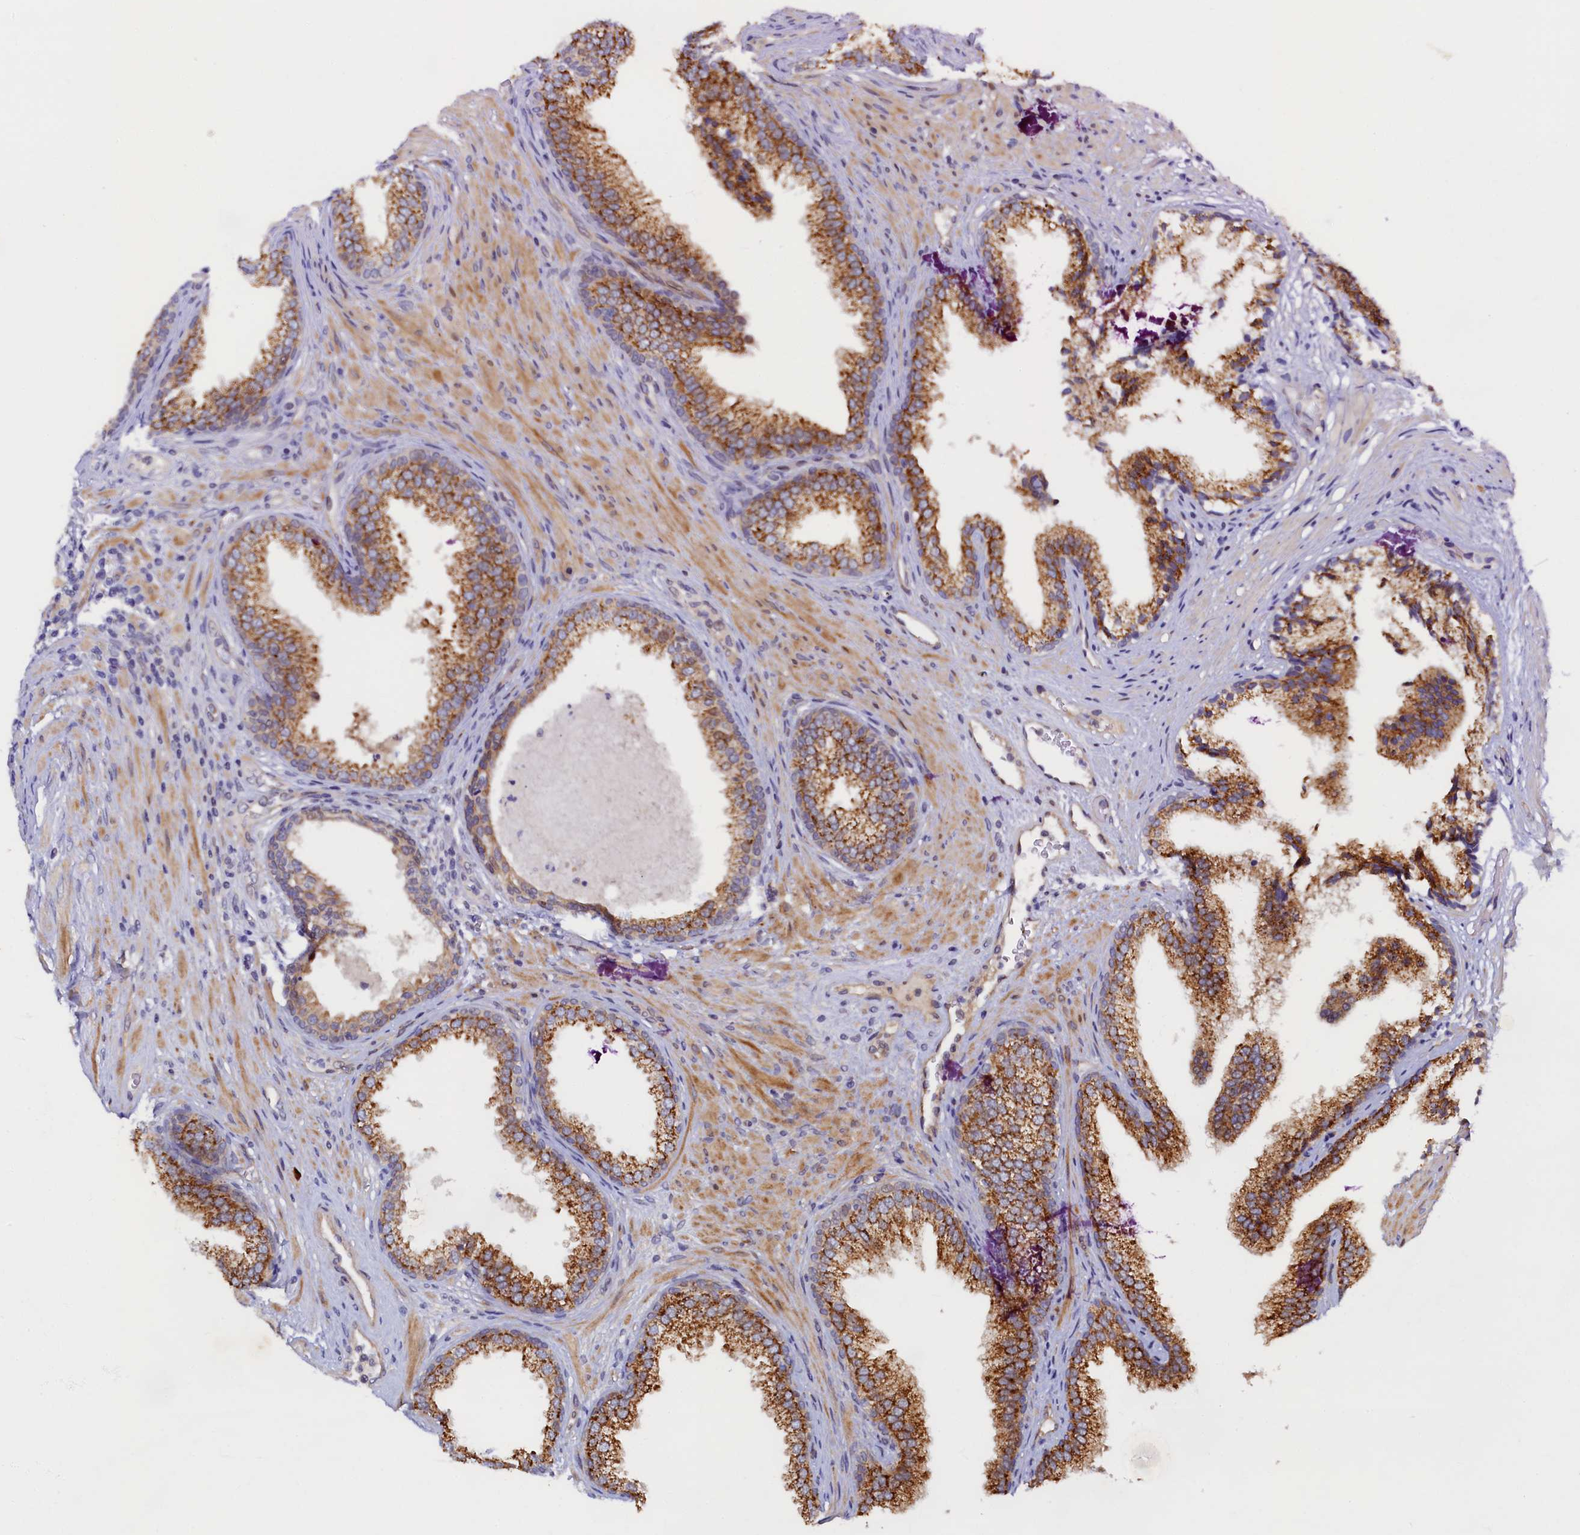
{"staining": {"intensity": "moderate", "quantity": "25%-75%", "location": "cytoplasmic/membranous"}, "tissue": "prostate", "cell_type": "Glandular cells", "image_type": "normal", "snomed": [{"axis": "morphology", "description": "Normal tissue, NOS"}, {"axis": "topography", "description": "Prostate"}], "caption": "Protein staining shows moderate cytoplasmic/membranous positivity in approximately 25%-75% of glandular cells in benign prostate. (Brightfield microscopy of DAB IHC at high magnification).", "gene": "SLC16A14", "patient": {"sex": "male", "age": 76}}